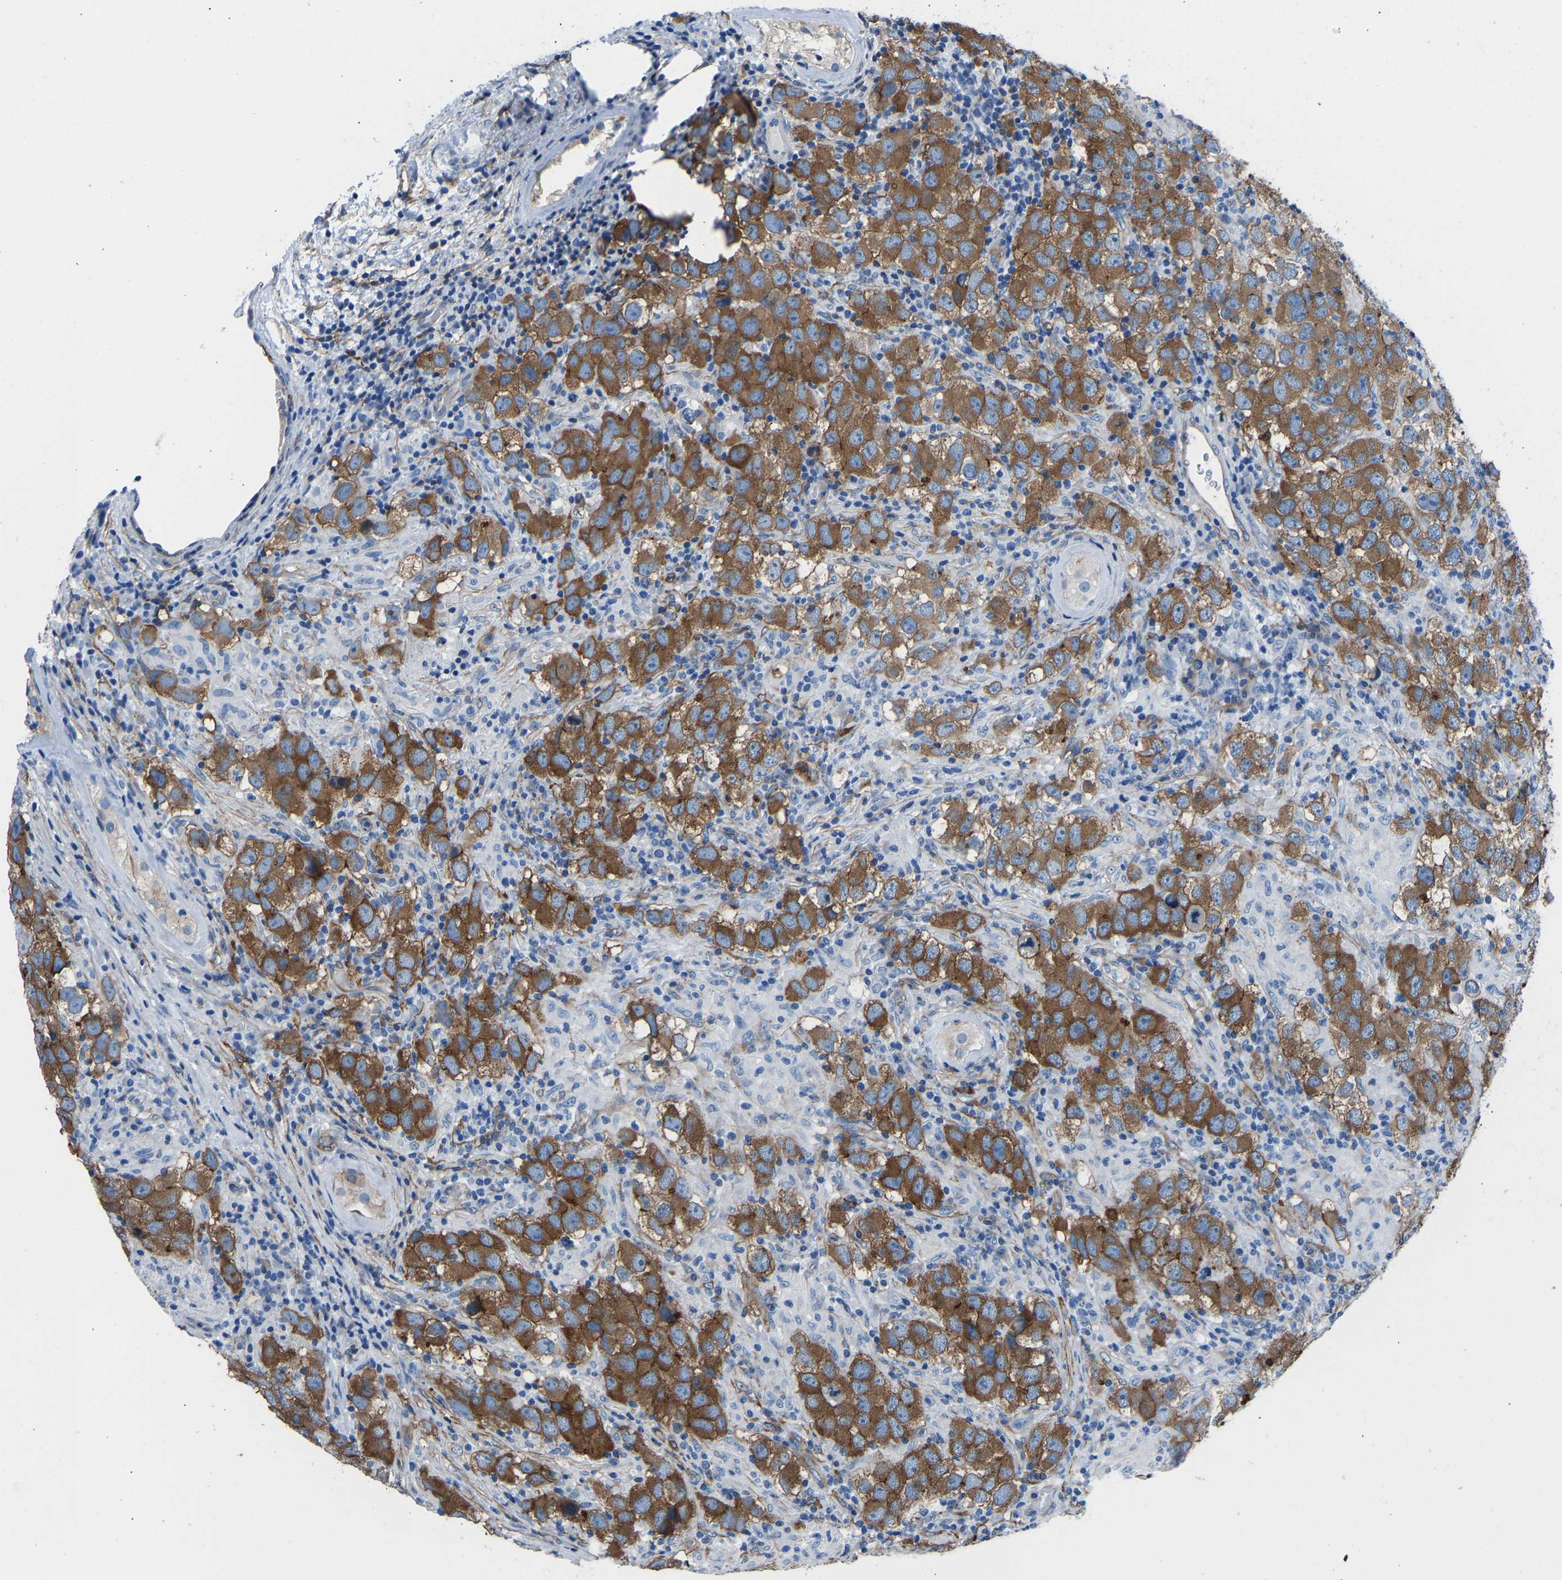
{"staining": {"intensity": "strong", "quantity": ">75%", "location": "cytoplasmic/membranous"}, "tissue": "testis cancer", "cell_type": "Tumor cells", "image_type": "cancer", "snomed": [{"axis": "morphology", "description": "Carcinoma, Embryonal, NOS"}, {"axis": "topography", "description": "Testis"}], "caption": "Tumor cells demonstrate strong cytoplasmic/membranous positivity in about >75% of cells in testis cancer.", "gene": "MYH10", "patient": {"sex": "male", "age": 21}}